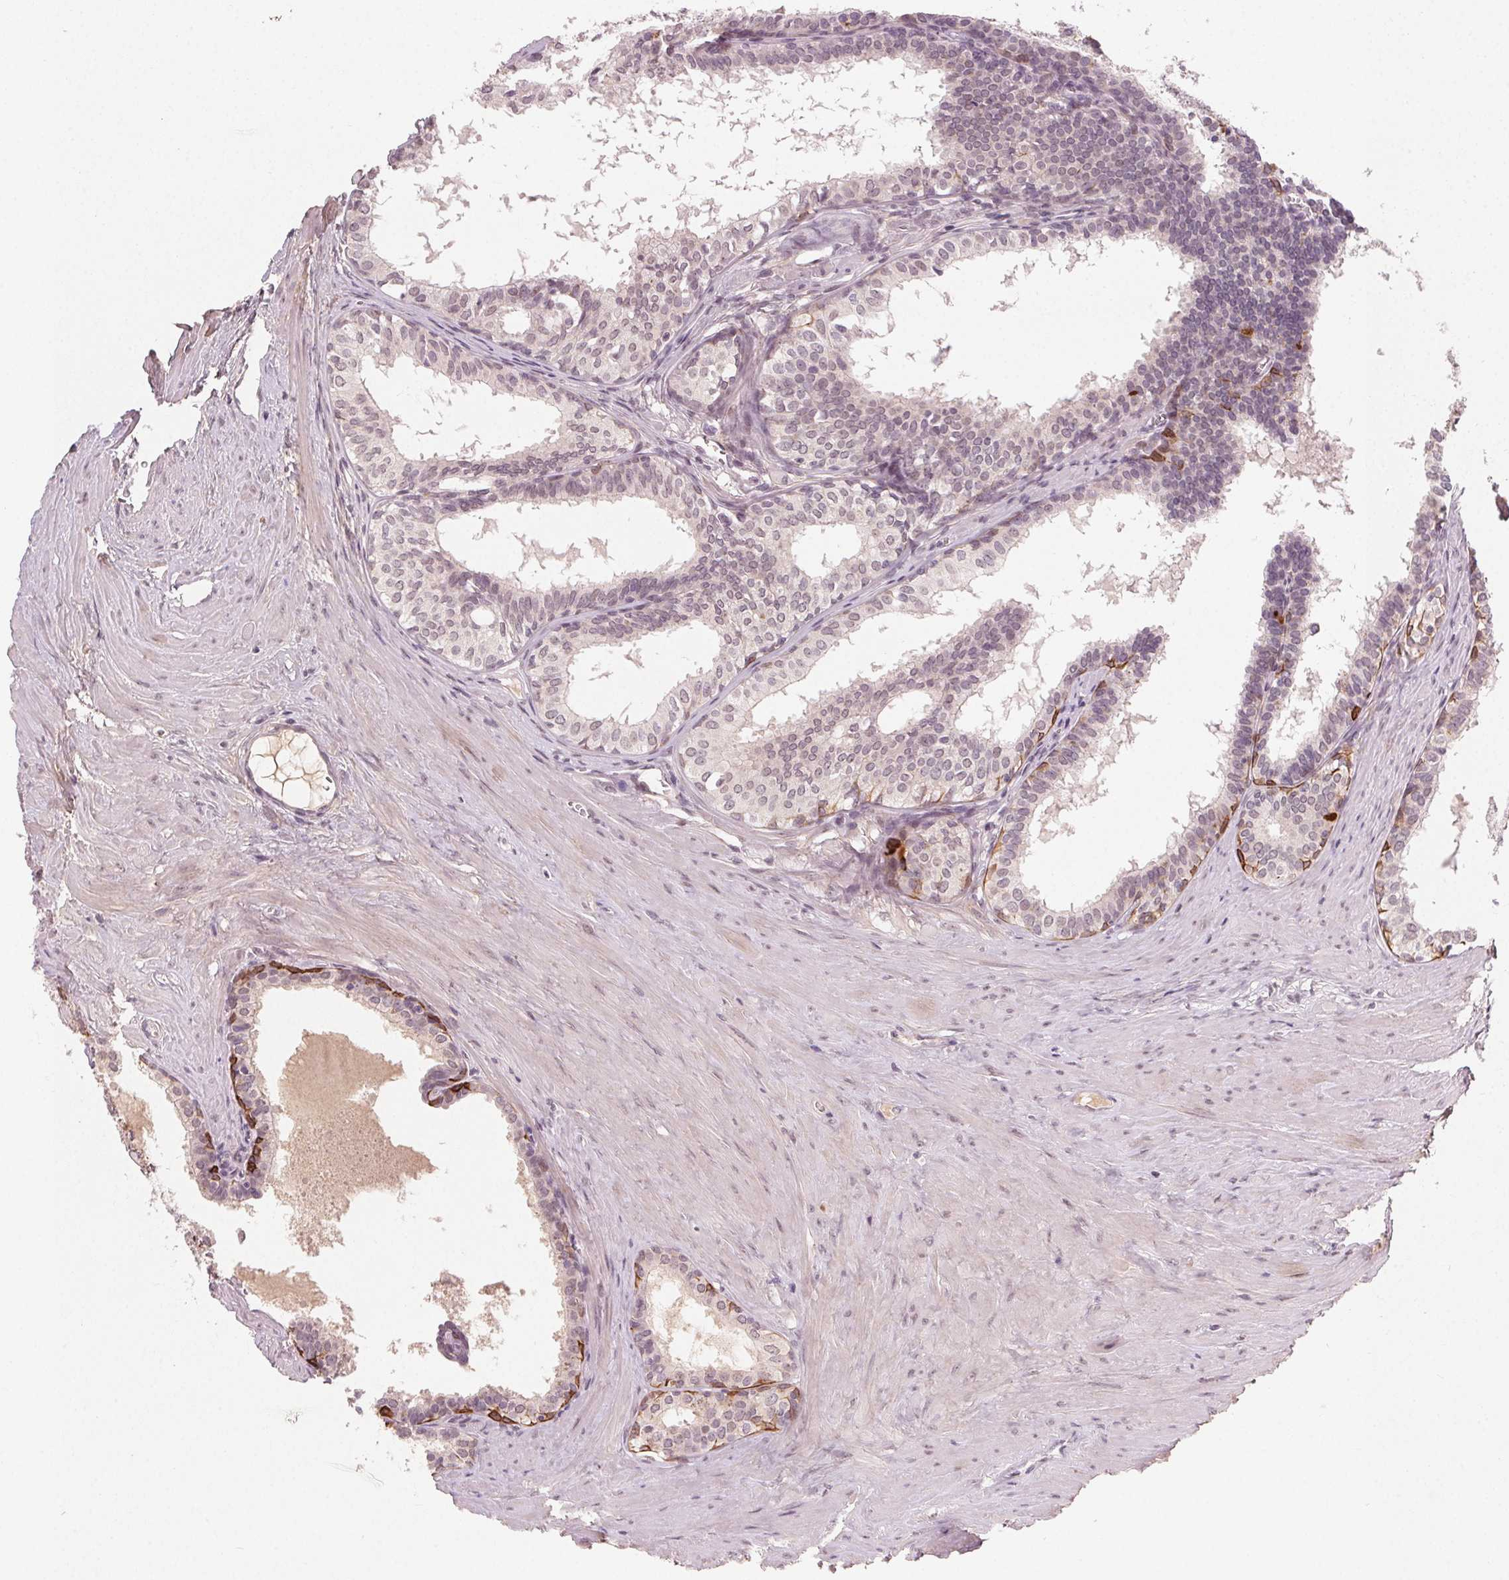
{"staining": {"intensity": "negative", "quantity": "none", "location": "none"}, "tissue": "prostate cancer", "cell_type": "Tumor cells", "image_type": "cancer", "snomed": [{"axis": "morphology", "description": "Adenocarcinoma, High grade"}, {"axis": "topography", "description": "Prostate"}], "caption": "Prostate cancer (adenocarcinoma (high-grade)) was stained to show a protein in brown. There is no significant positivity in tumor cells. (IHC, brightfield microscopy, high magnification).", "gene": "TUB", "patient": {"sex": "male", "age": 68}}